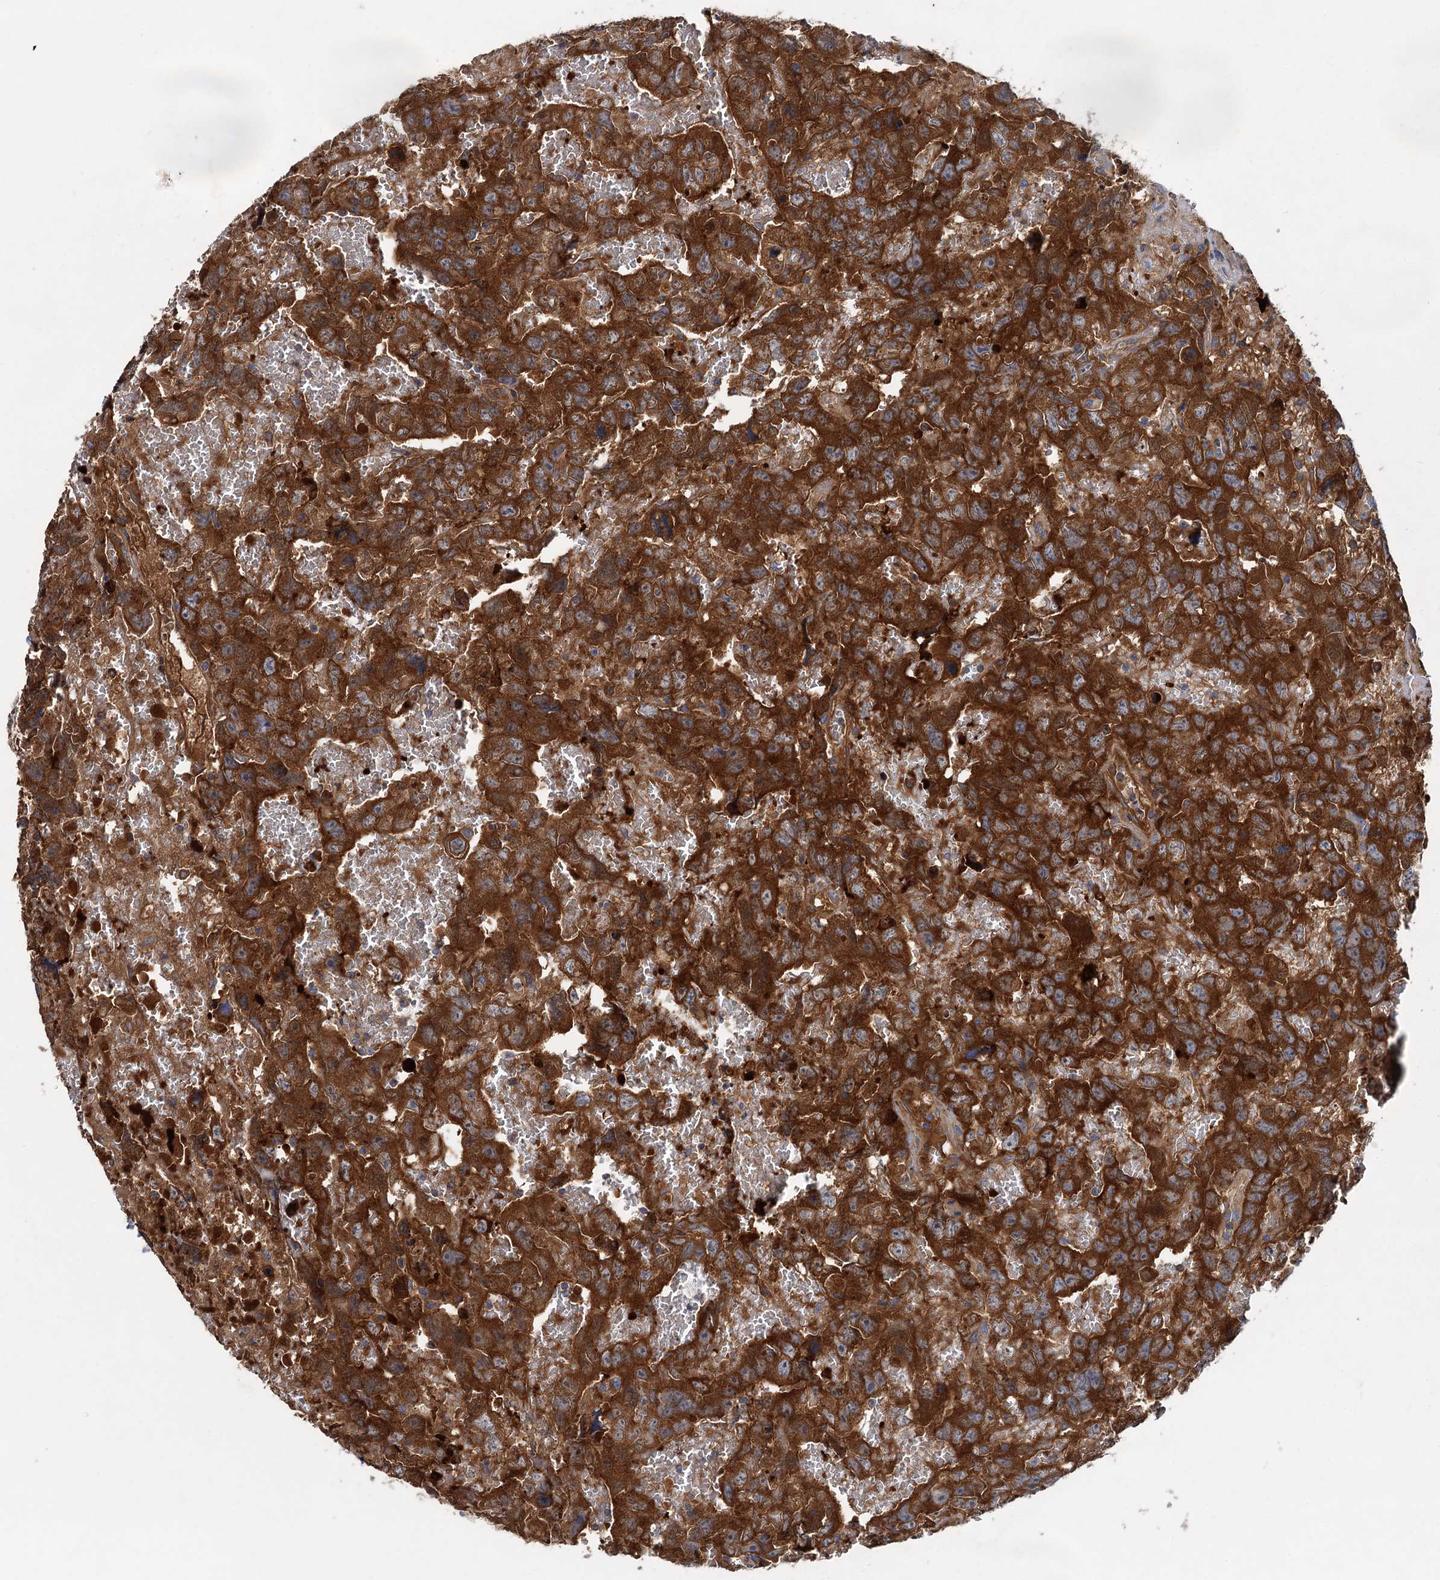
{"staining": {"intensity": "strong", "quantity": ">75%", "location": "cytoplasmic/membranous"}, "tissue": "testis cancer", "cell_type": "Tumor cells", "image_type": "cancer", "snomed": [{"axis": "morphology", "description": "Carcinoma, Embryonal, NOS"}, {"axis": "topography", "description": "Testis"}], "caption": "Strong cytoplasmic/membranous protein staining is identified in about >75% of tumor cells in testis cancer (embryonal carcinoma). (Stains: DAB (3,3'-diaminobenzidine) in brown, nuclei in blue, Microscopy: brightfield microscopy at high magnification).", "gene": "ALKBH7", "patient": {"sex": "male", "age": 45}}